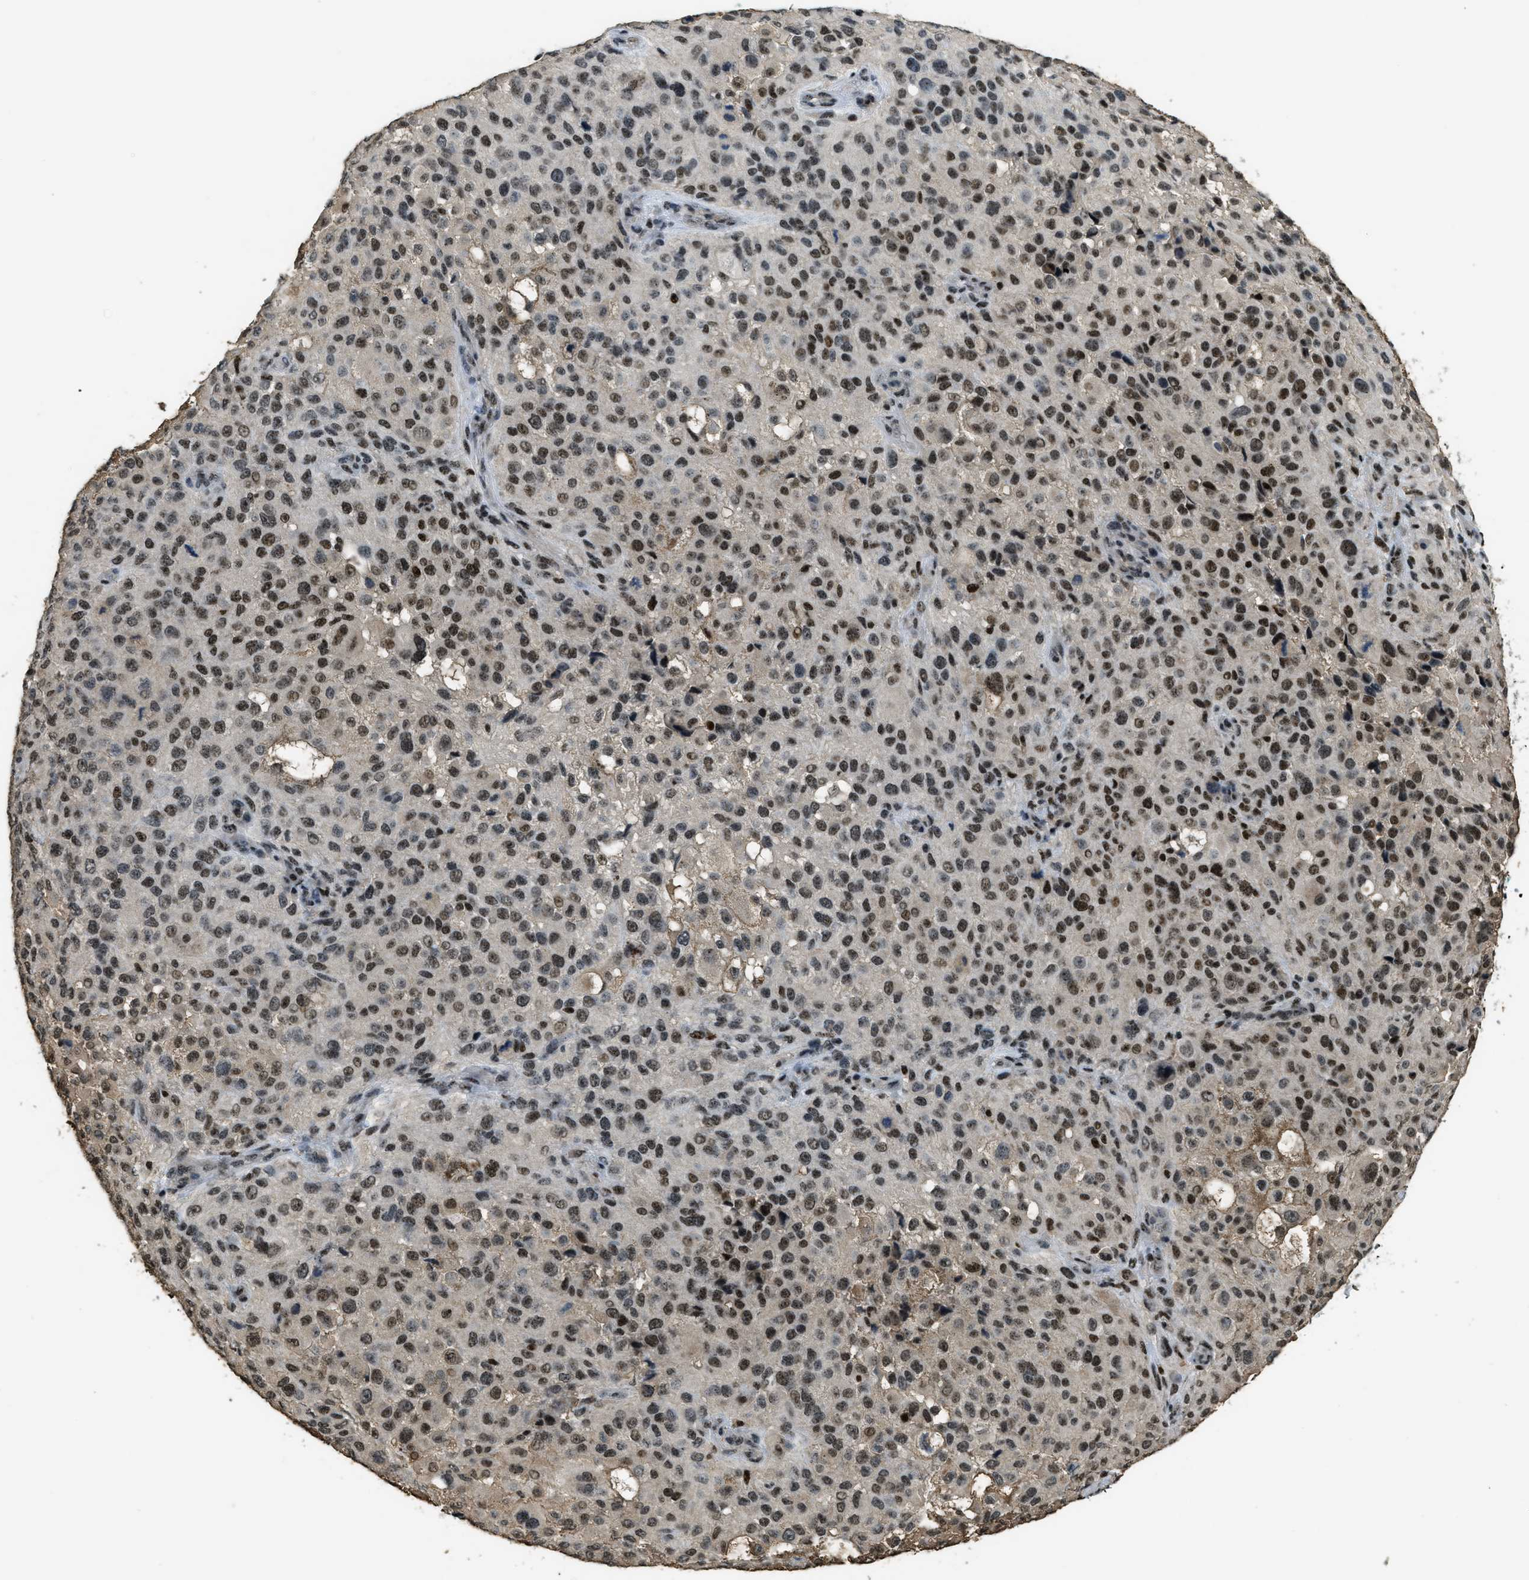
{"staining": {"intensity": "strong", "quantity": ">75%", "location": "nuclear"}, "tissue": "melanoma", "cell_type": "Tumor cells", "image_type": "cancer", "snomed": [{"axis": "morphology", "description": "Necrosis, NOS"}, {"axis": "morphology", "description": "Malignant melanoma, NOS"}, {"axis": "topography", "description": "Skin"}], "caption": "DAB immunohistochemical staining of human melanoma reveals strong nuclear protein positivity in approximately >75% of tumor cells.", "gene": "SP100", "patient": {"sex": "female", "age": 87}}